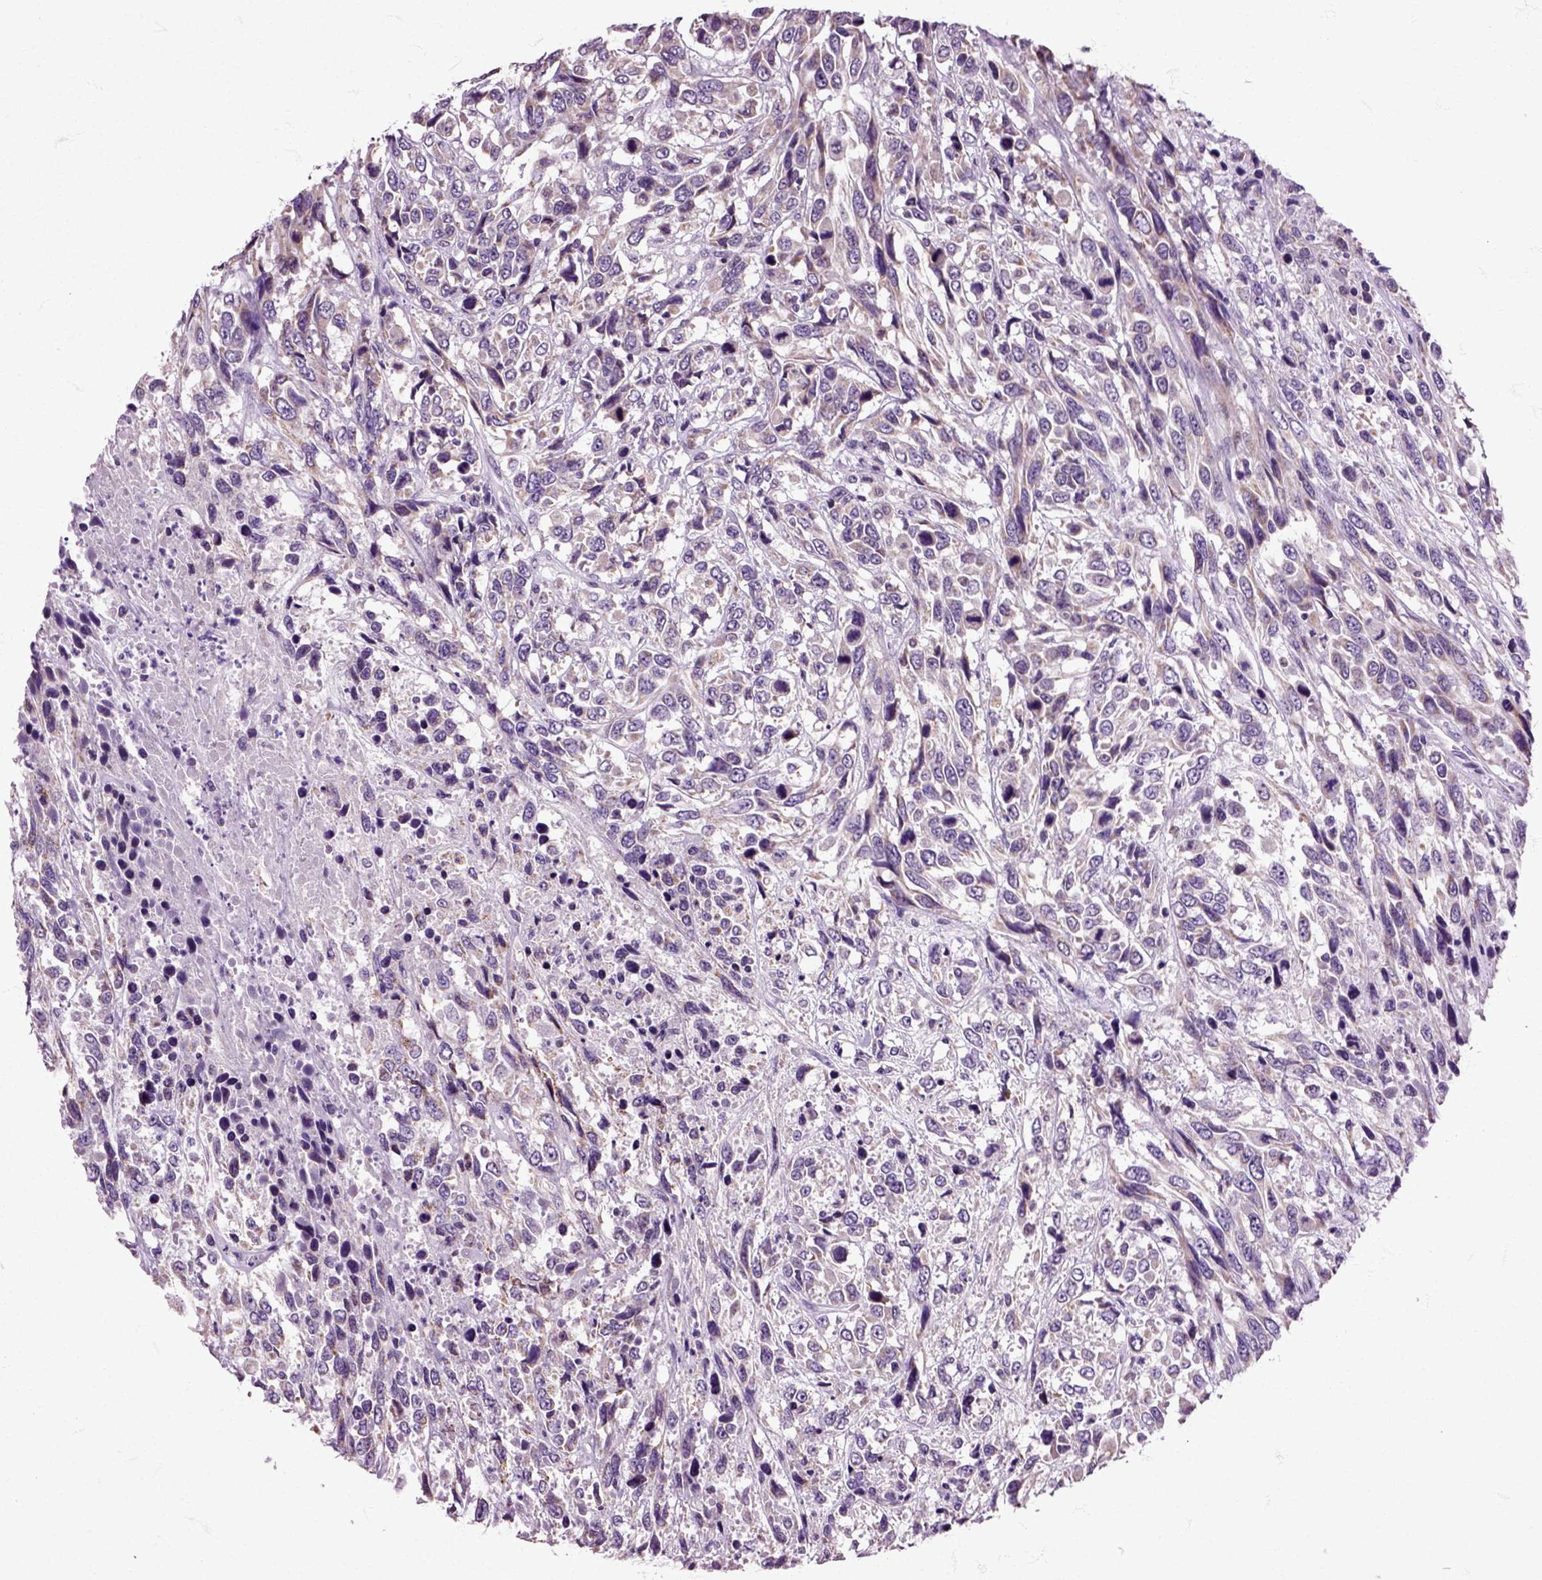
{"staining": {"intensity": "weak", "quantity": "<25%", "location": "cytoplasmic/membranous"}, "tissue": "urothelial cancer", "cell_type": "Tumor cells", "image_type": "cancer", "snomed": [{"axis": "morphology", "description": "Urothelial carcinoma, High grade"}, {"axis": "topography", "description": "Urinary bladder"}], "caption": "Tumor cells show no significant protein staining in urothelial carcinoma (high-grade). (DAB immunohistochemistry, high magnification).", "gene": "HSPA2", "patient": {"sex": "female", "age": 70}}